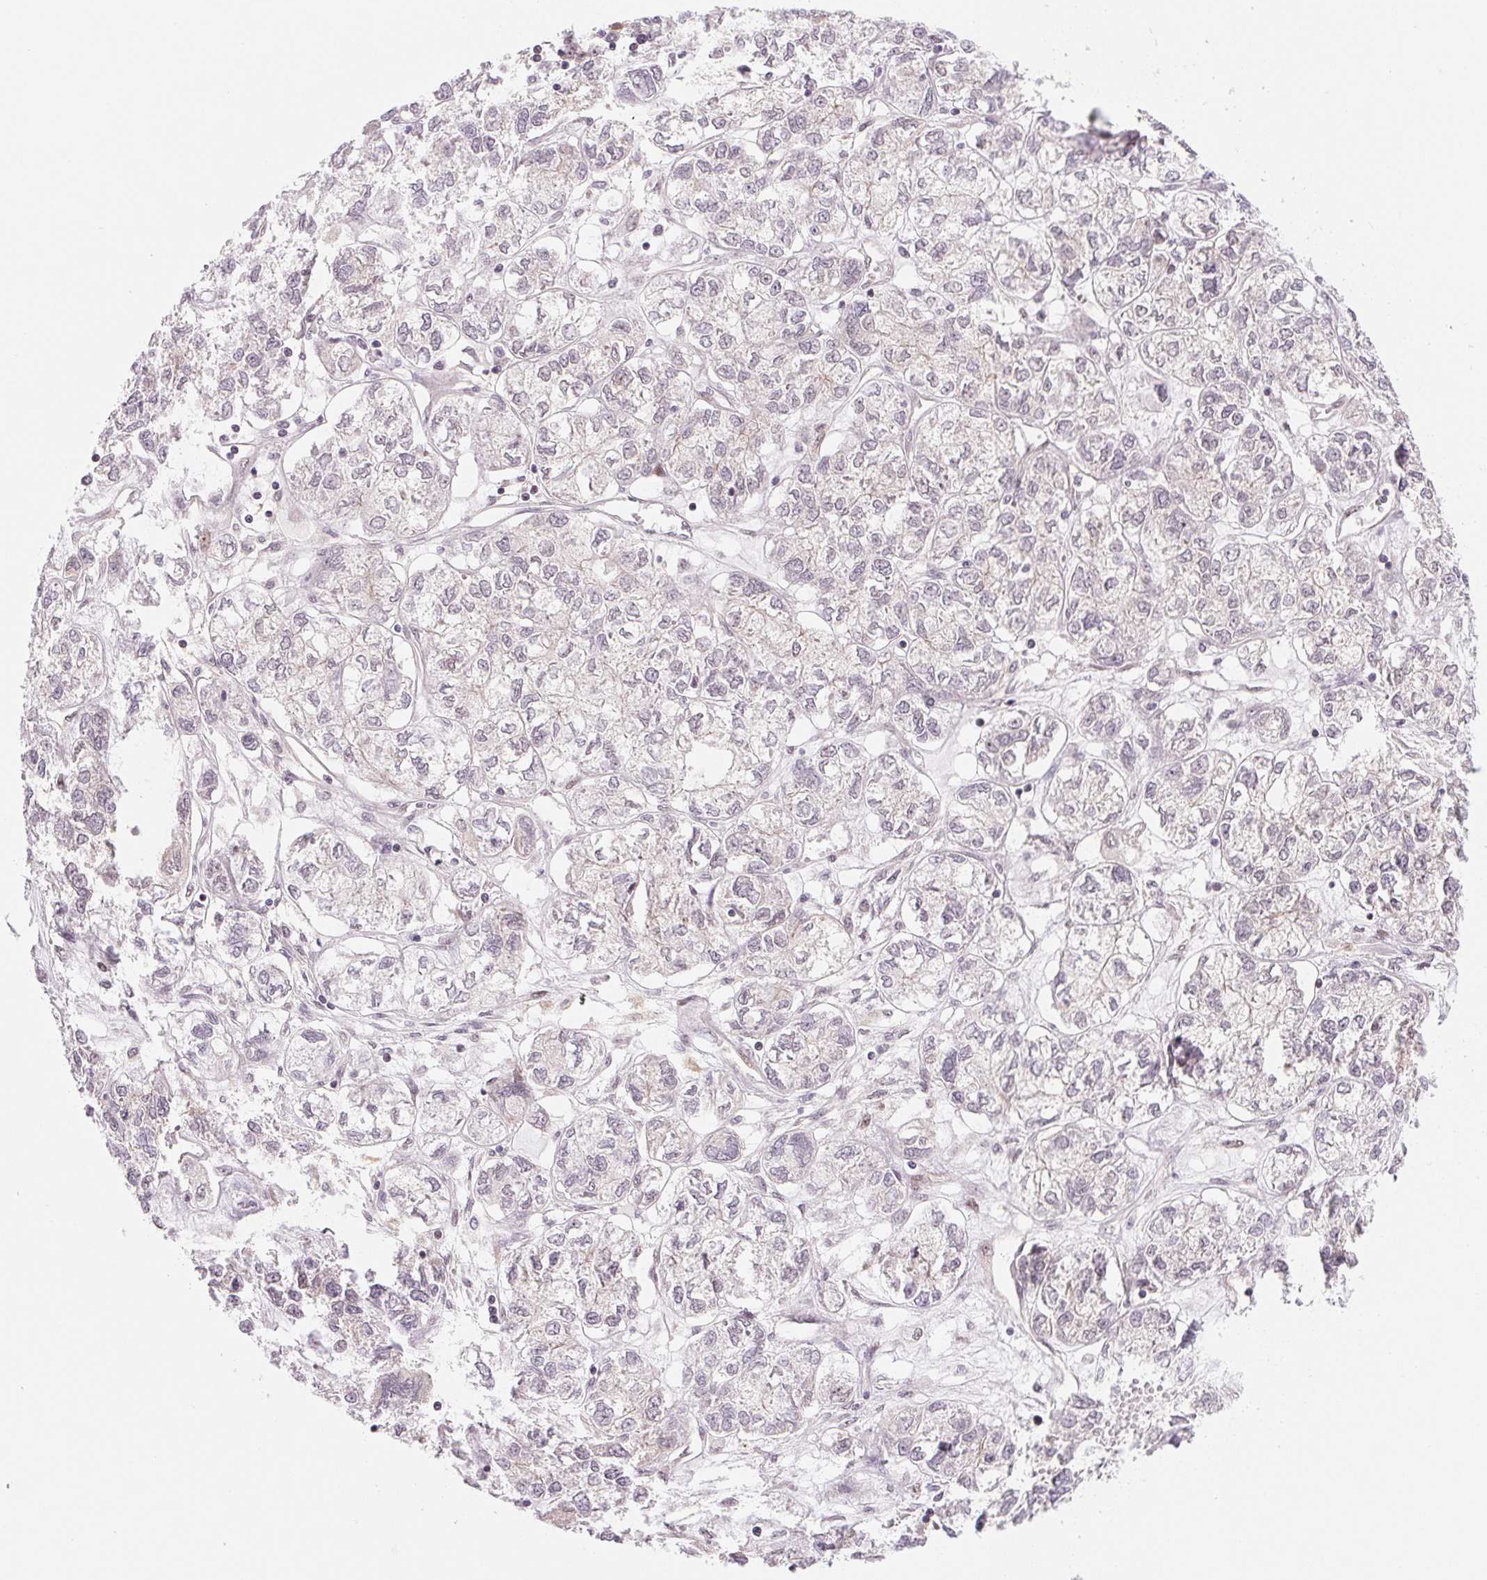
{"staining": {"intensity": "weak", "quantity": "<25%", "location": "cytoplasmic/membranous,nuclear"}, "tissue": "ovarian cancer", "cell_type": "Tumor cells", "image_type": "cancer", "snomed": [{"axis": "morphology", "description": "Carcinoma, endometroid"}, {"axis": "topography", "description": "Ovary"}], "caption": "Tumor cells show no significant protein staining in ovarian cancer (endometroid carcinoma).", "gene": "DNAJB6", "patient": {"sex": "female", "age": 64}}